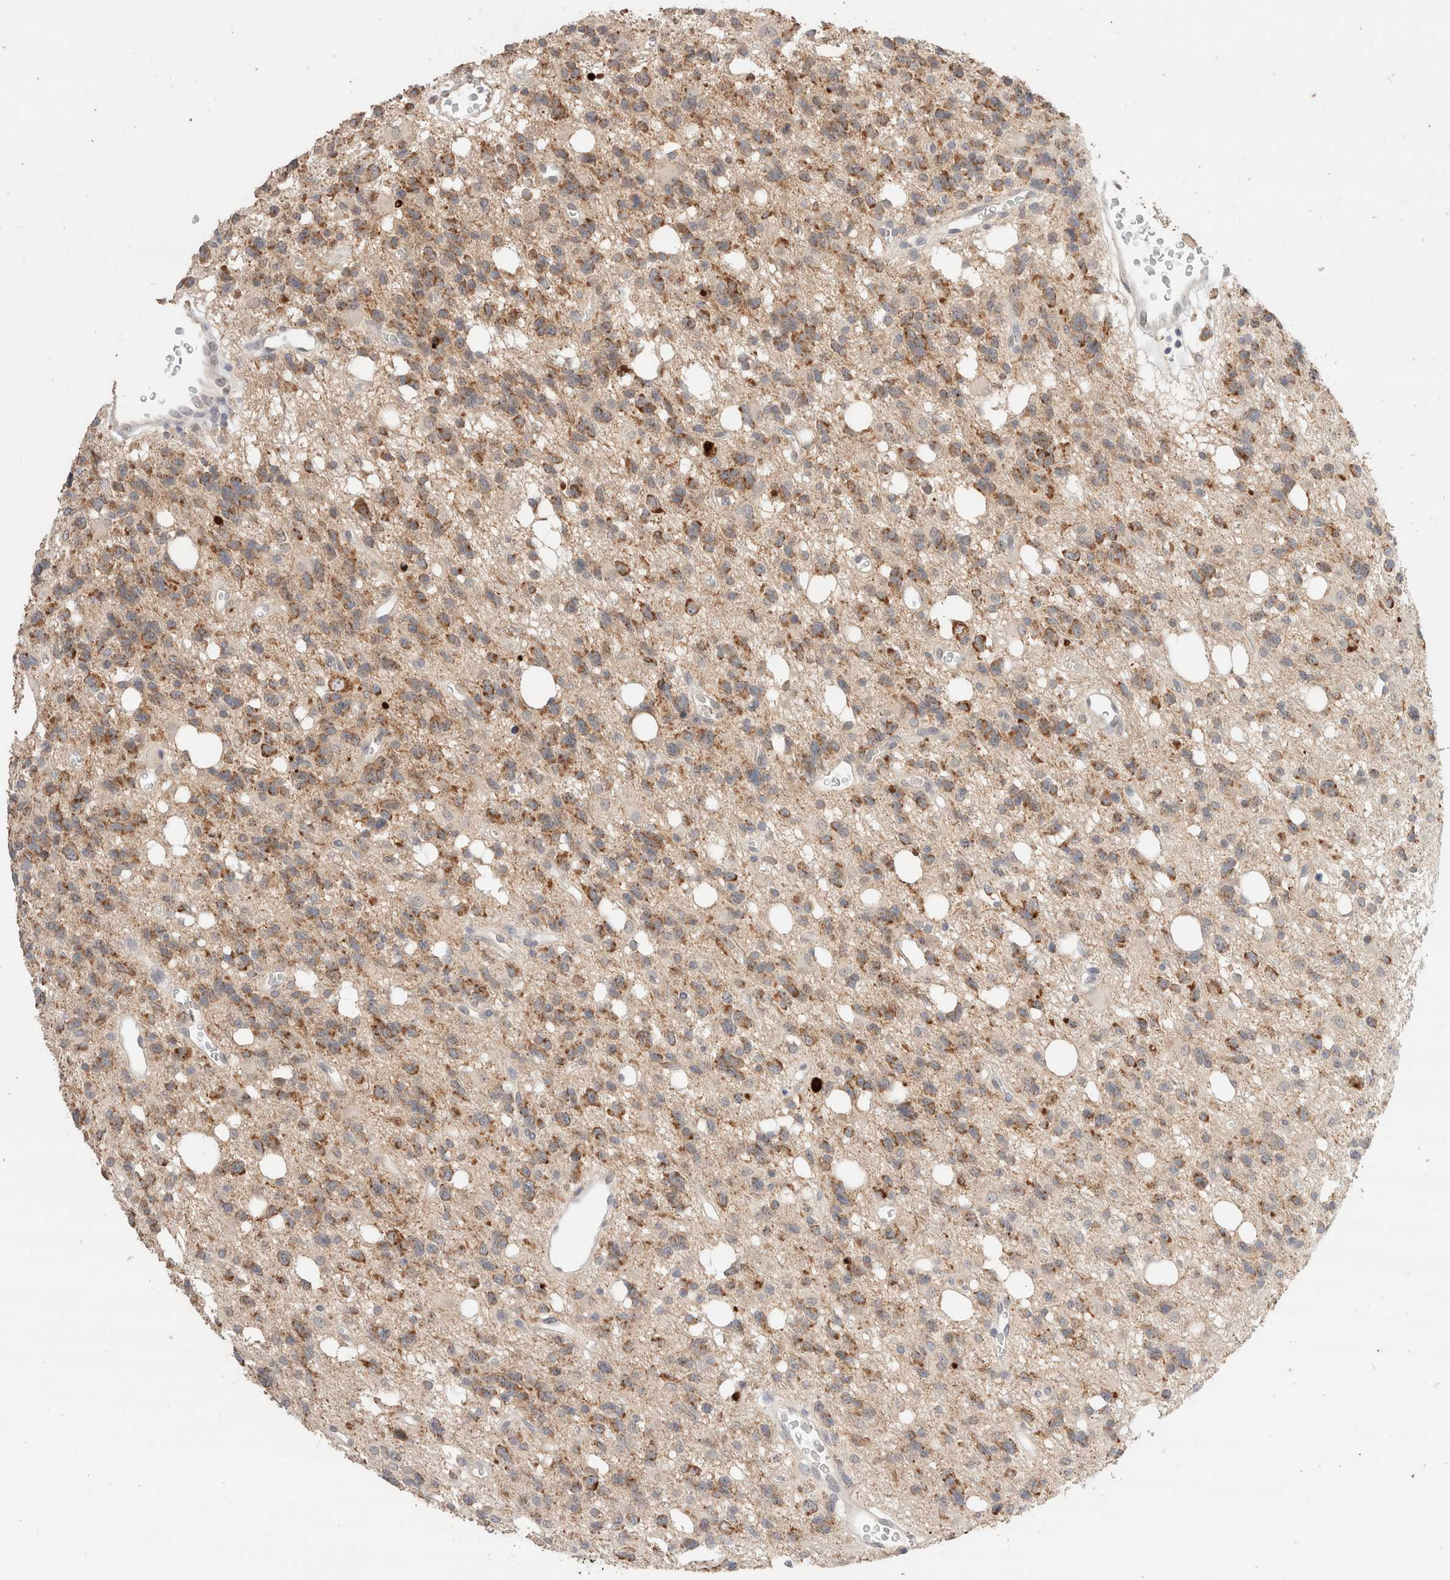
{"staining": {"intensity": "moderate", "quantity": ">75%", "location": "cytoplasmic/membranous"}, "tissue": "glioma", "cell_type": "Tumor cells", "image_type": "cancer", "snomed": [{"axis": "morphology", "description": "Glioma, malignant, High grade"}, {"axis": "topography", "description": "Brain"}], "caption": "A brown stain highlights moderate cytoplasmic/membranous positivity of a protein in human glioma tumor cells.", "gene": "TRIM41", "patient": {"sex": "female", "age": 62}}